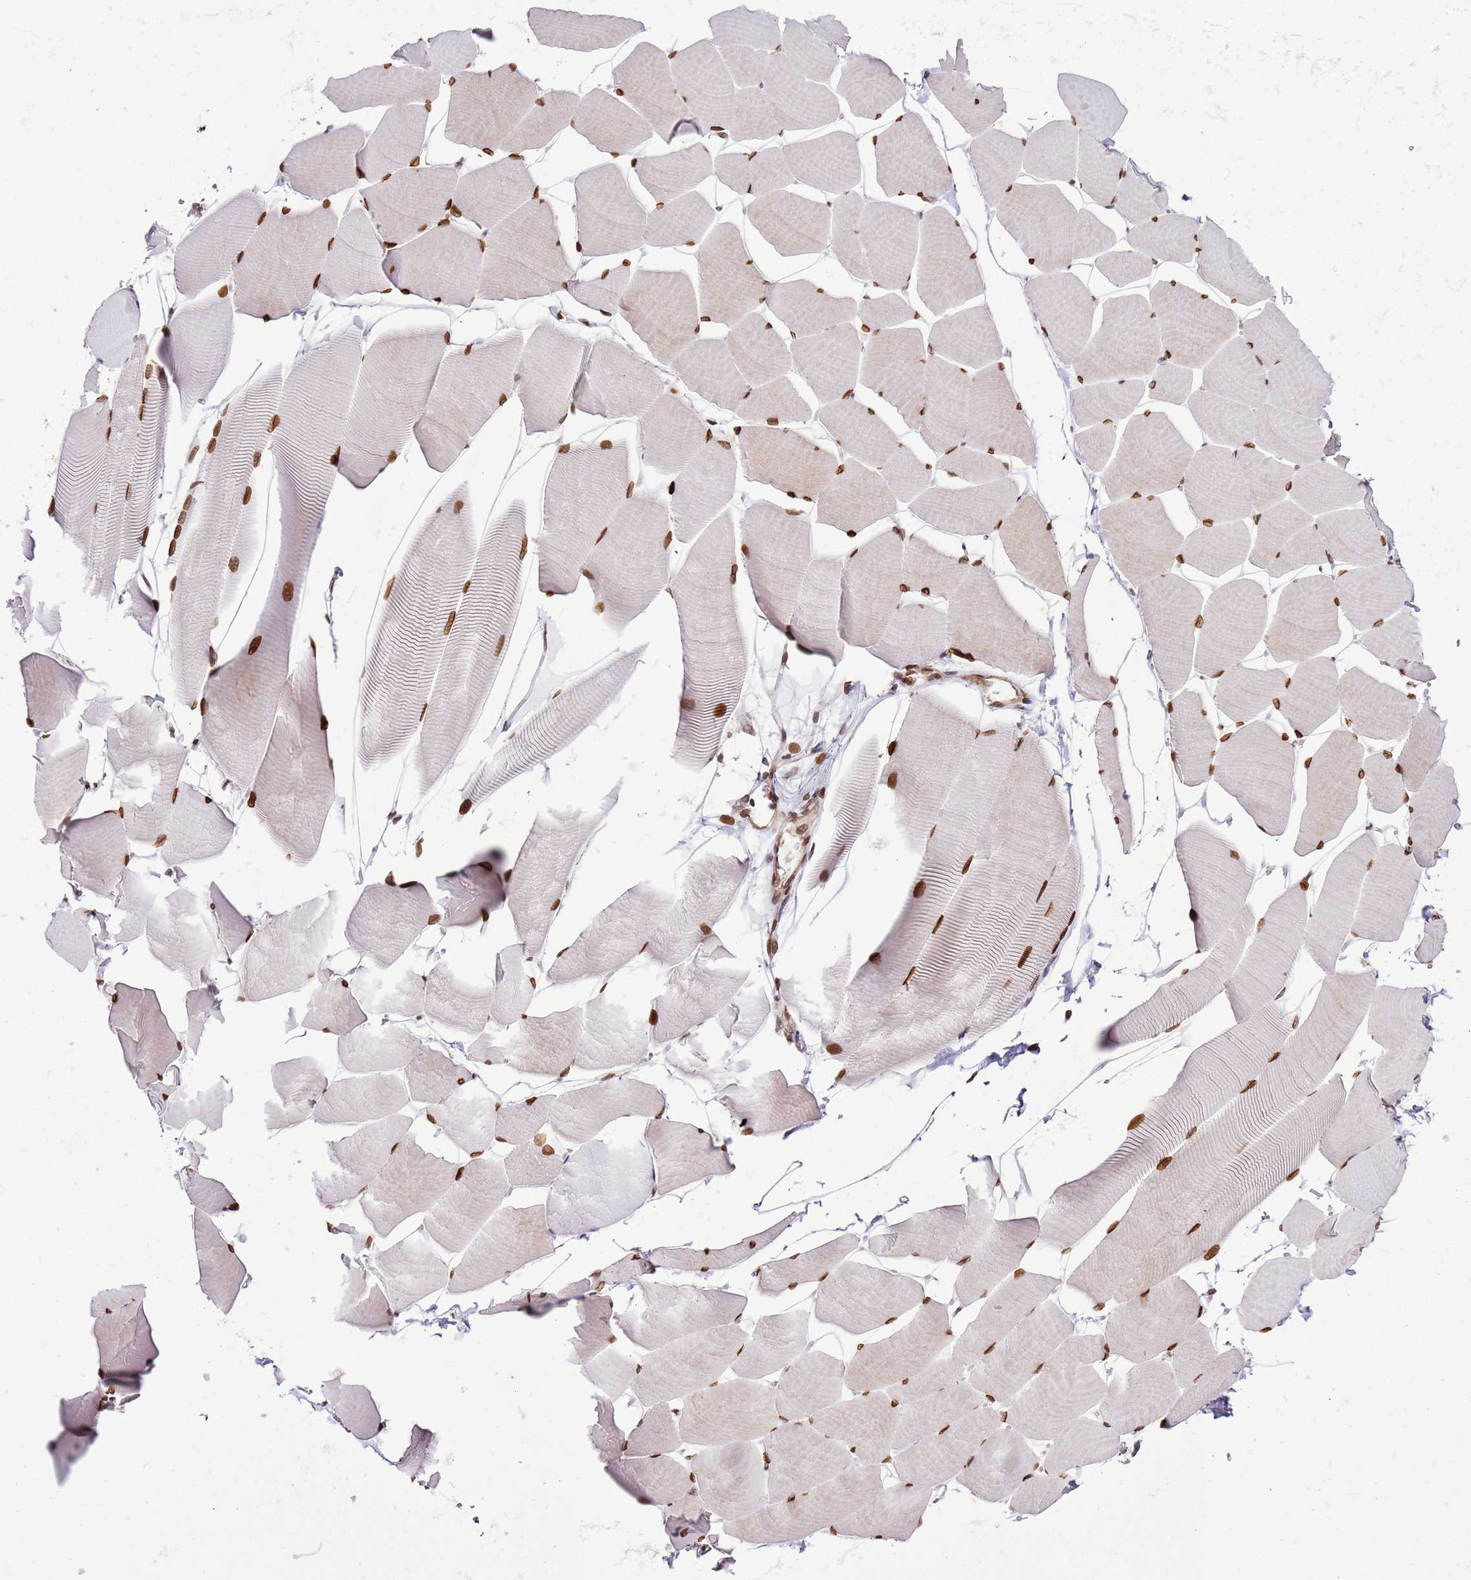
{"staining": {"intensity": "strong", "quantity": ">75%", "location": "cytoplasmic/membranous,nuclear"}, "tissue": "skeletal muscle", "cell_type": "Myocytes", "image_type": "normal", "snomed": [{"axis": "morphology", "description": "Normal tissue, NOS"}, {"axis": "topography", "description": "Skeletal muscle"}], "caption": "Skeletal muscle stained with DAB (3,3'-diaminobenzidine) IHC demonstrates high levels of strong cytoplasmic/membranous,nuclear positivity in about >75% of myocytes.", "gene": "POU6F1", "patient": {"sex": "male", "age": 25}}